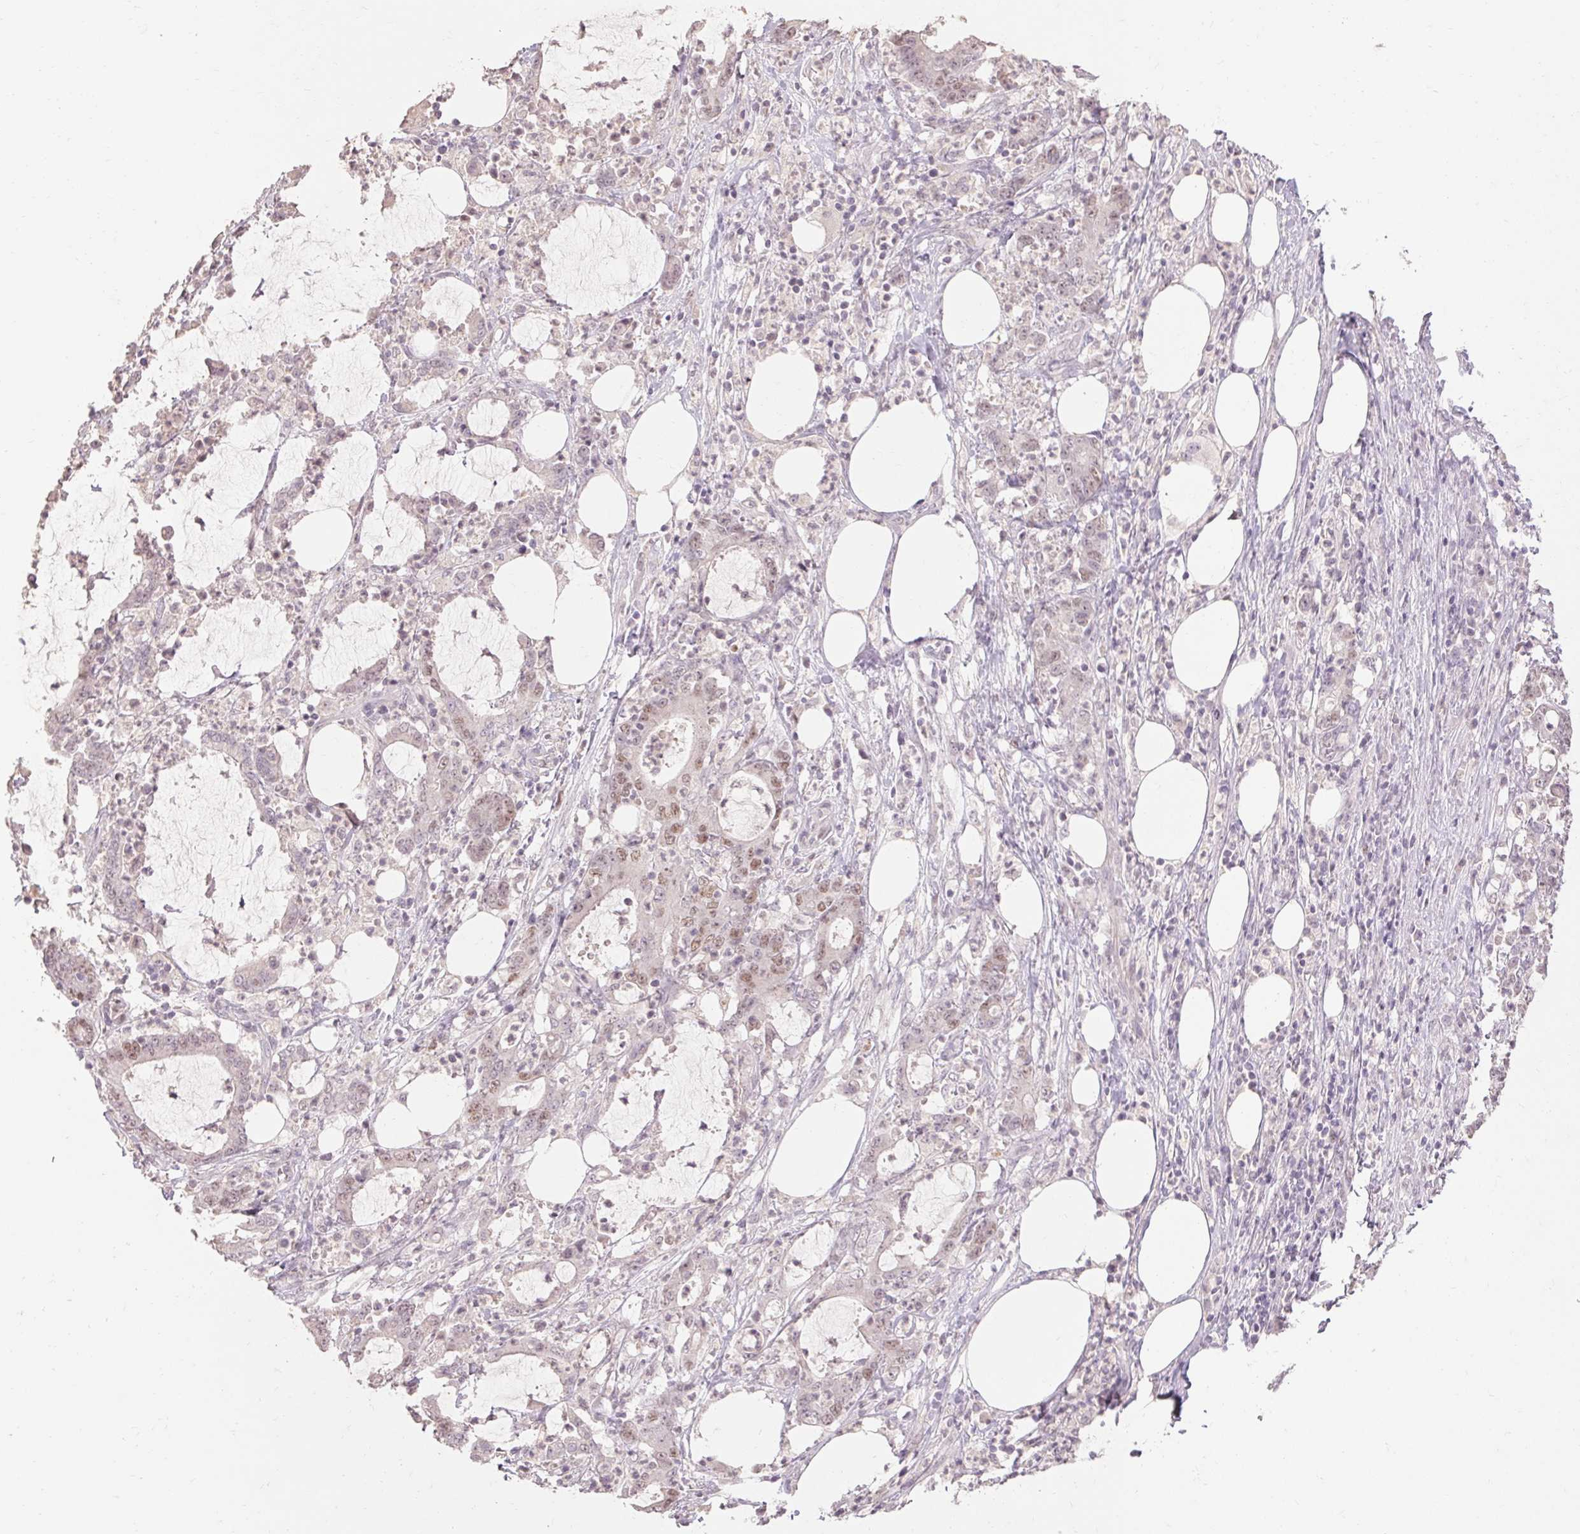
{"staining": {"intensity": "moderate", "quantity": "<25%", "location": "nuclear"}, "tissue": "stomach cancer", "cell_type": "Tumor cells", "image_type": "cancer", "snomed": [{"axis": "morphology", "description": "Adenocarcinoma, NOS"}, {"axis": "topography", "description": "Stomach, upper"}], "caption": "Immunohistochemistry (DAB (3,3'-diaminobenzidine)) staining of stomach cancer demonstrates moderate nuclear protein positivity in about <25% of tumor cells.", "gene": "SKP2", "patient": {"sex": "male", "age": 68}}